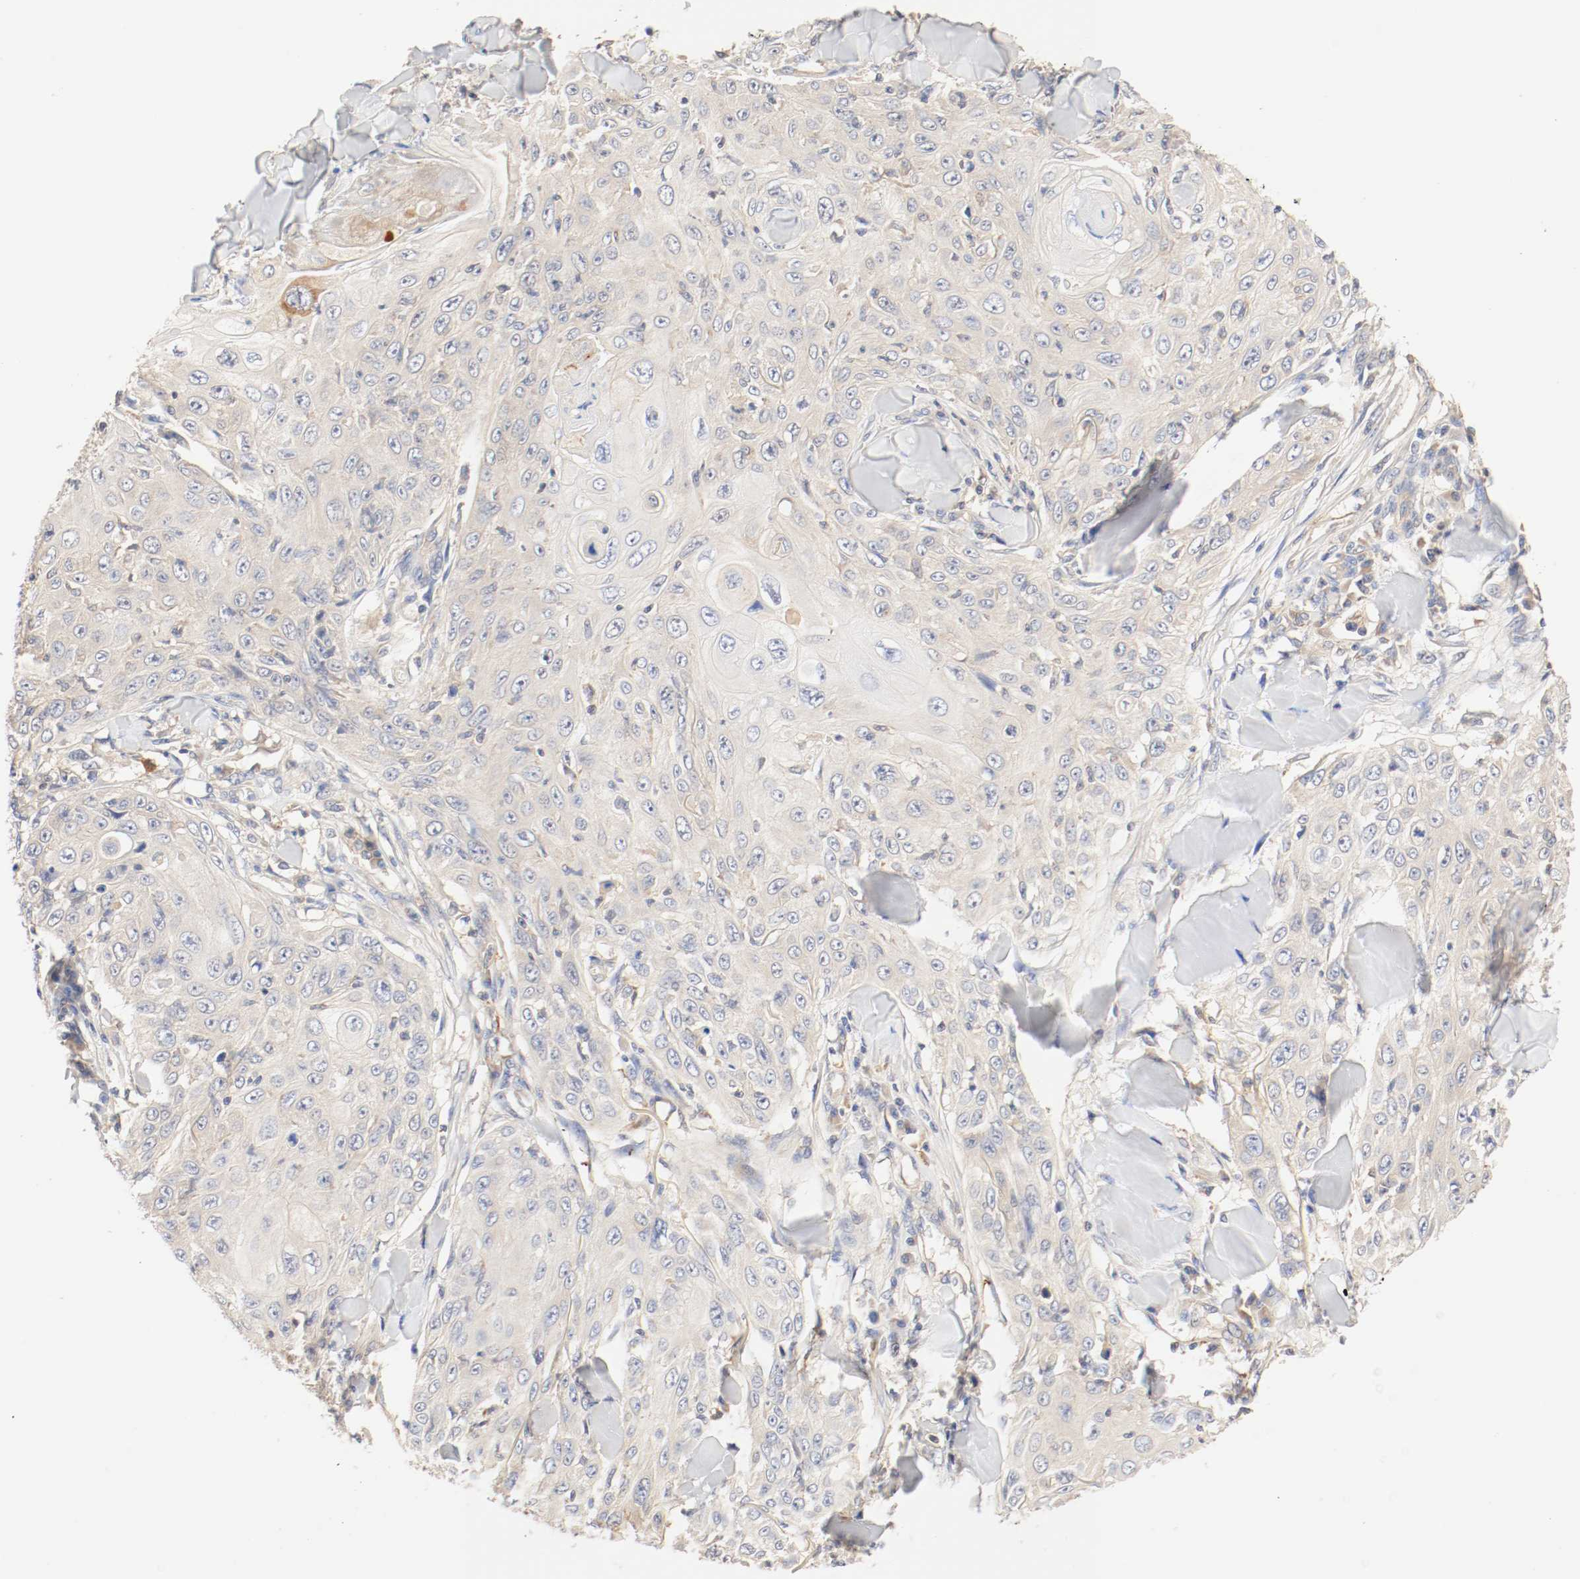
{"staining": {"intensity": "weak", "quantity": "25%-75%", "location": "cytoplasmic/membranous"}, "tissue": "skin cancer", "cell_type": "Tumor cells", "image_type": "cancer", "snomed": [{"axis": "morphology", "description": "Squamous cell carcinoma, NOS"}, {"axis": "topography", "description": "Skin"}], "caption": "Skin cancer tissue displays weak cytoplasmic/membranous staining in about 25%-75% of tumor cells (Stains: DAB (3,3'-diaminobenzidine) in brown, nuclei in blue, Microscopy: brightfield microscopy at high magnification).", "gene": "GIT1", "patient": {"sex": "male", "age": 86}}